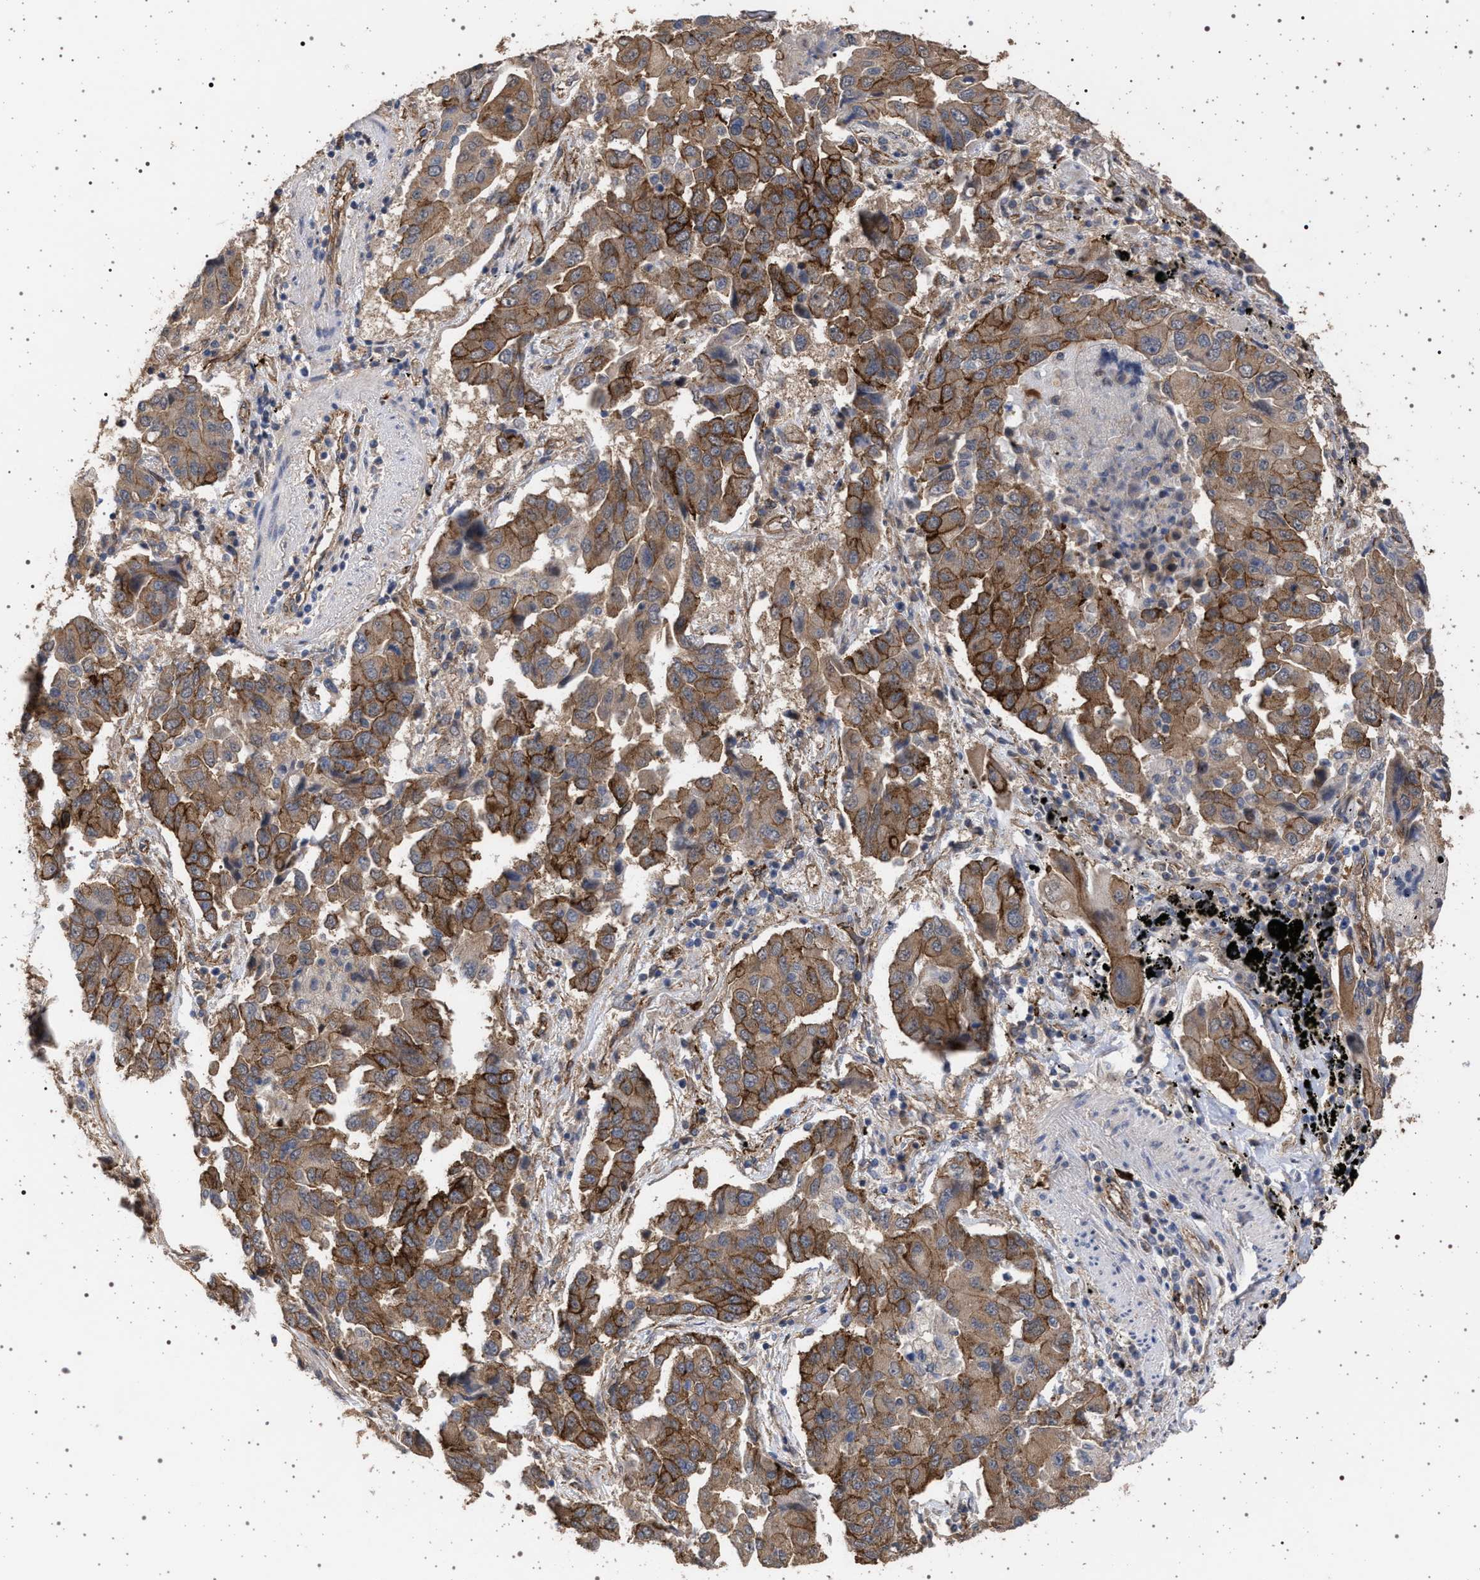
{"staining": {"intensity": "moderate", "quantity": ">75%", "location": "cytoplasmic/membranous"}, "tissue": "lung cancer", "cell_type": "Tumor cells", "image_type": "cancer", "snomed": [{"axis": "morphology", "description": "Adenocarcinoma, NOS"}, {"axis": "topography", "description": "Lung"}], "caption": "Tumor cells exhibit medium levels of moderate cytoplasmic/membranous positivity in about >75% of cells in human lung adenocarcinoma. (Brightfield microscopy of DAB IHC at high magnification).", "gene": "IFT20", "patient": {"sex": "female", "age": 65}}